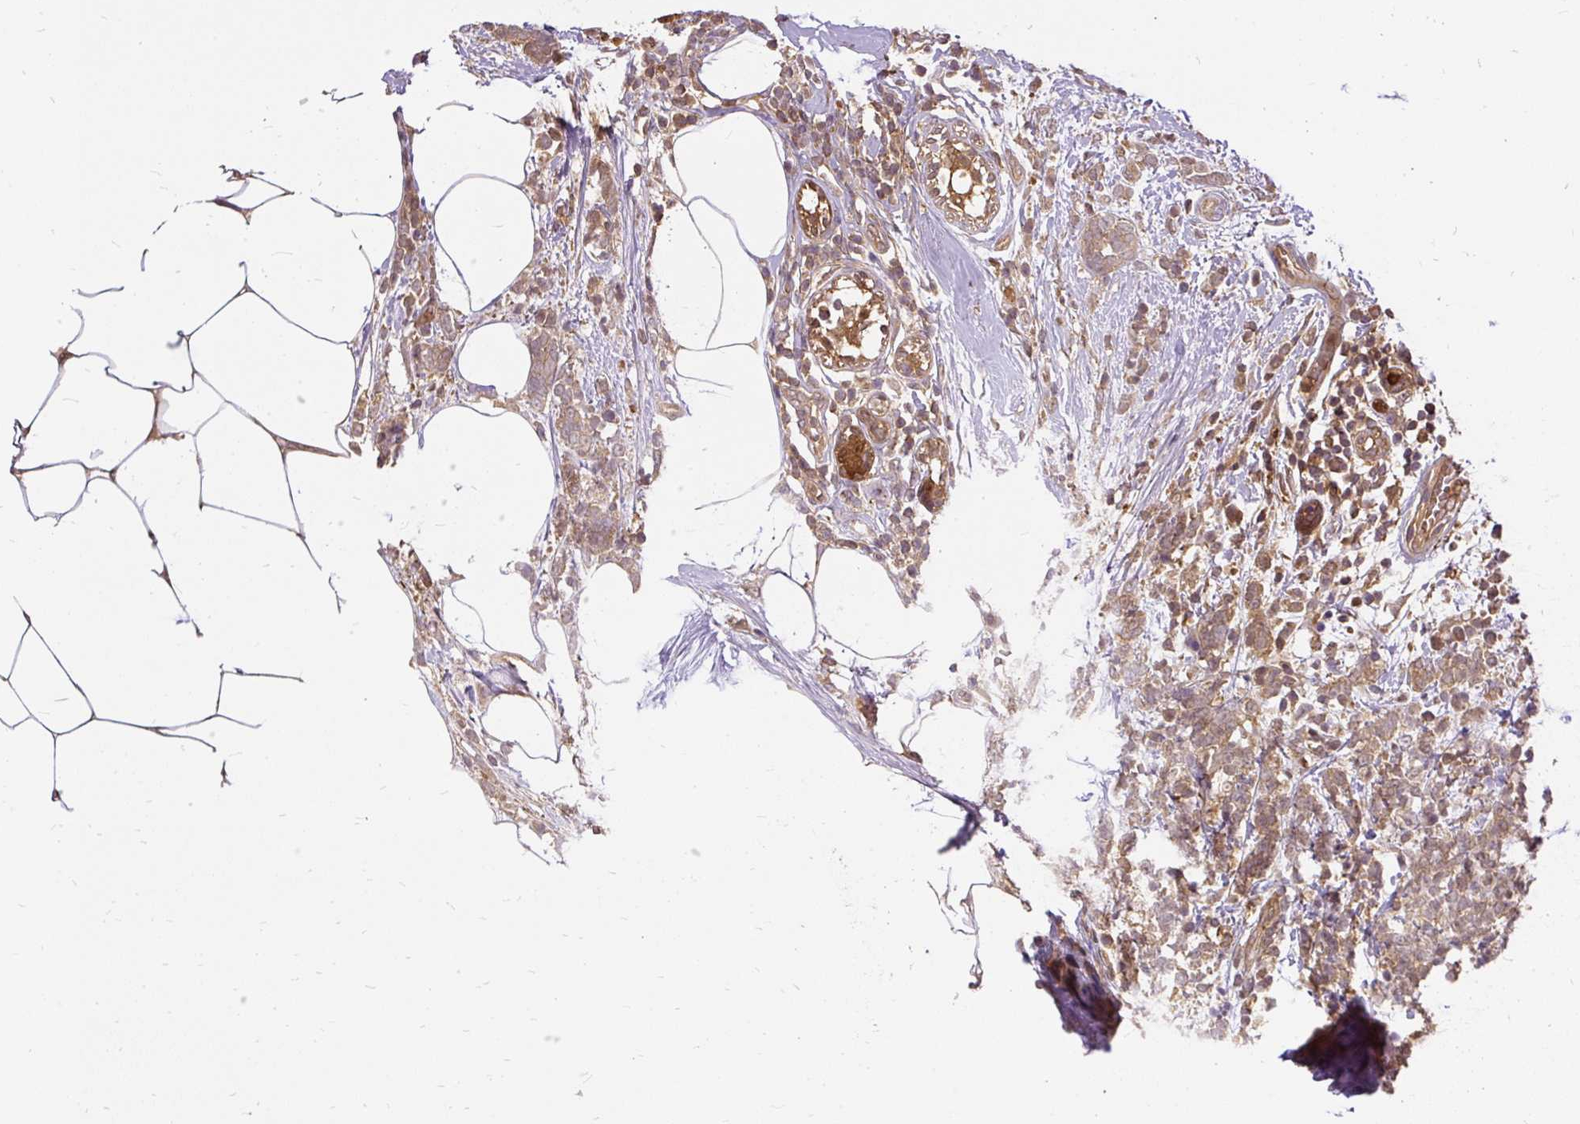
{"staining": {"intensity": "moderate", "quantity": ">75%", "location": "cytoplasmic/membranous"}, "tissue": "breast cancer", "cell_type": "Tumor cells", "image_type": "cancer", "snomed": [{"axis": "morphology", "description": "Lobular carcinoma"}, {"axis": "topography", "description": "Breast"}], "caption": "An image of lobular carcinoma (breast) stained for a protein displays moderate cytoplasmic/membranous brown staining in tumor cells.", "gene": "AP5S1", "patient": {"sex": "female", "age": 58}}